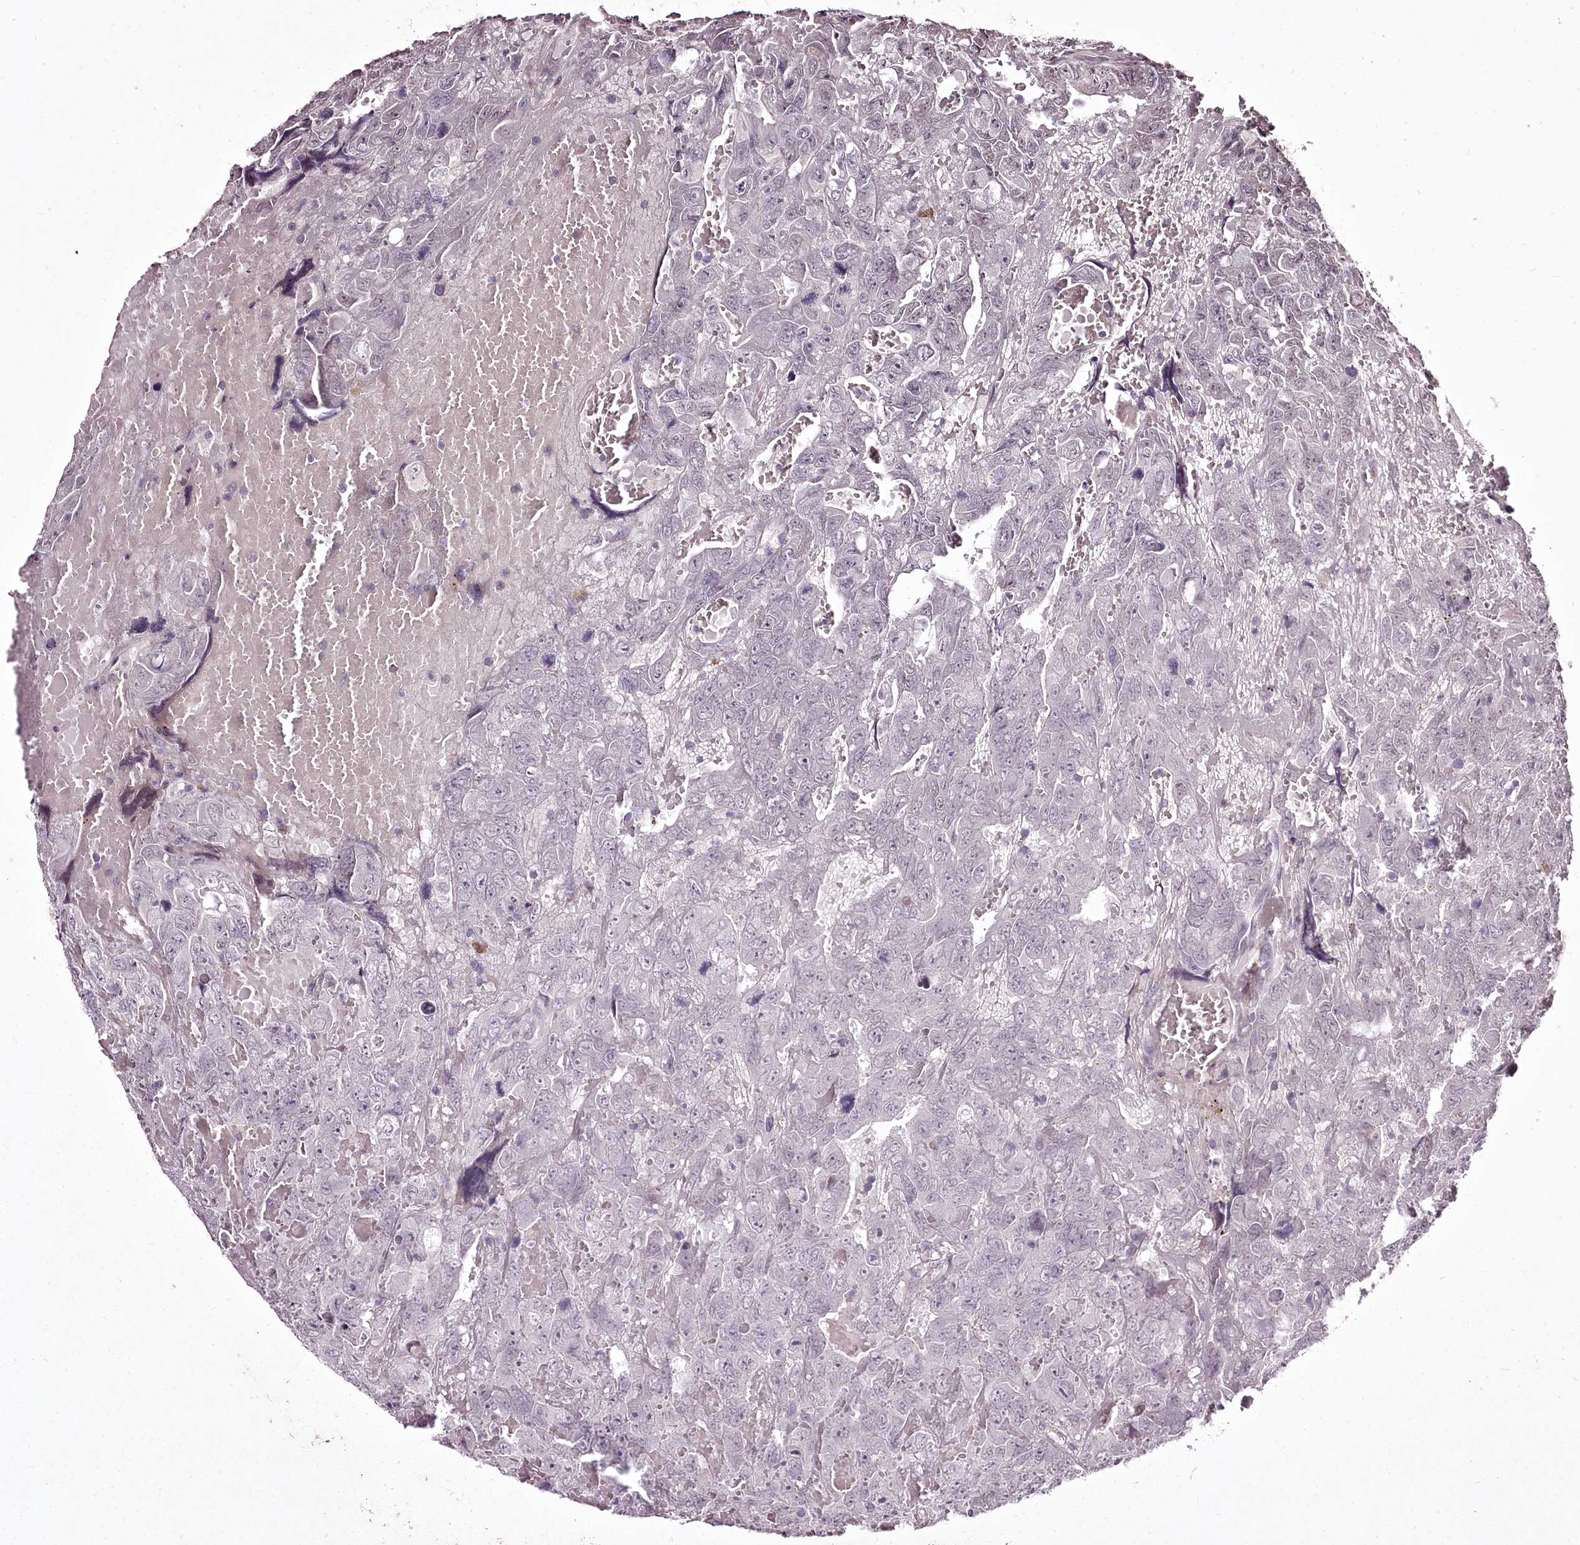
{"staining": {"intensity": "negative", "quantity": "none", "location": "none"}, "tissue": "testis cancer", "cell_type": "Tumor cells", "image_type": "cancer", "snomed": [{"axis": "morphology", "description": "Carcinoma, Embryonal, NOS"}, {"axis": "topography", "description": "Testis"}], "caption": "Immunohistochemistry histopathology image of embryonal carcinoma (testis) stained for a protein (brown), which displays no positivity in tumor cells.", "gene": "ADRA1D", "patient": {"sex": "male", "age": 45}}